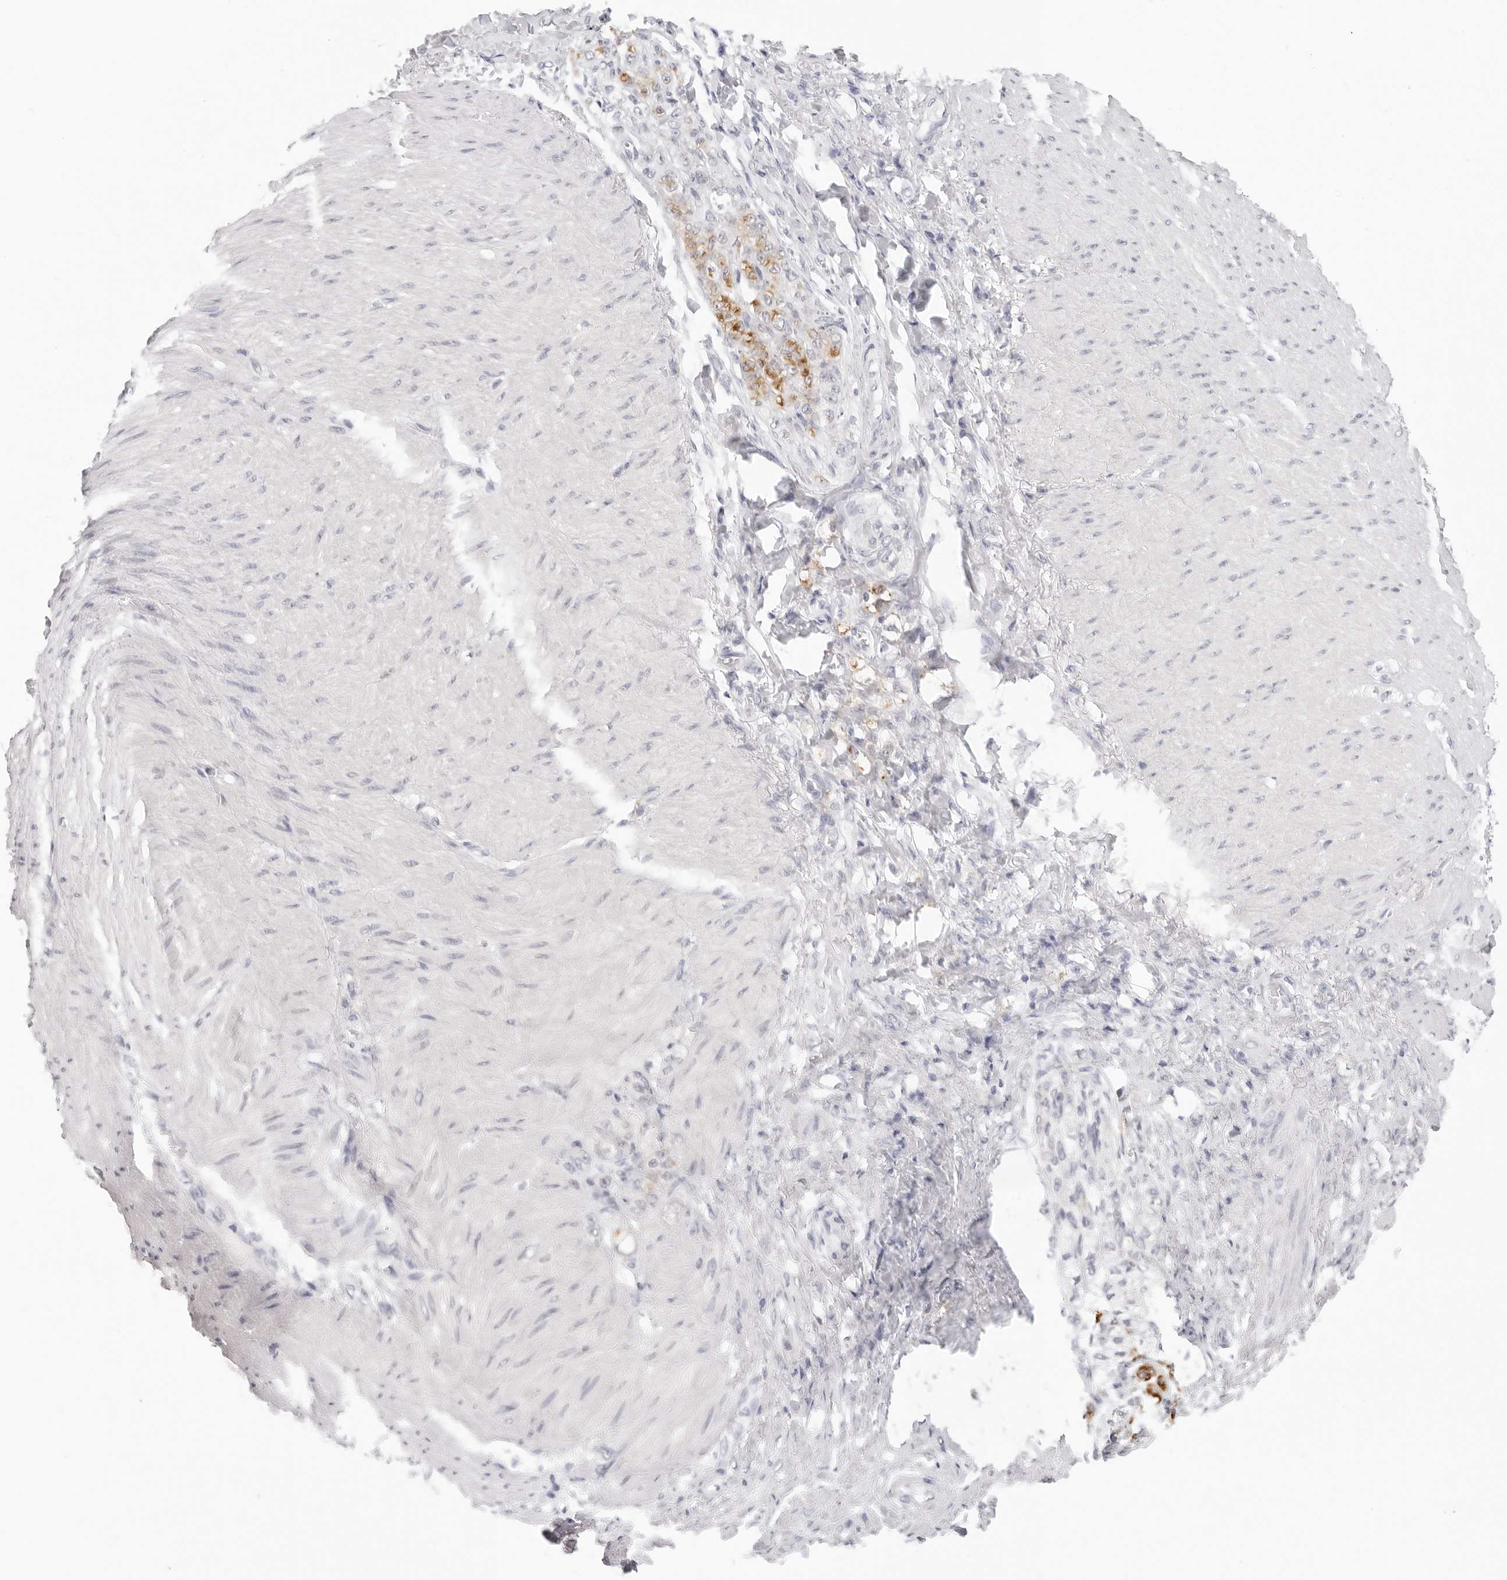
{"staining": {"intensity": "moderate", "quantity": ">75%", "location": "cytoplasmic/membranous"}, "tissue": "stomach cancer", "cell_type": "Tumor cells", "image_type": "cancer", "snomed": [{"axis": "morphology", "description": "Normal tissue, NOS"}, {"axis": "morphology", "description": "Adenocarcinoma, NOS"}, {"axis": "topography", "description": "Stomach"}], "caption": "Immunohistochemical staining of stomach cancer exhibits moderate cytoplasmic/membranous protein positivity in approximately >75% of tumor cells.", "gene": "EDN2", "patient": {"sex": "male", "age": 82}}